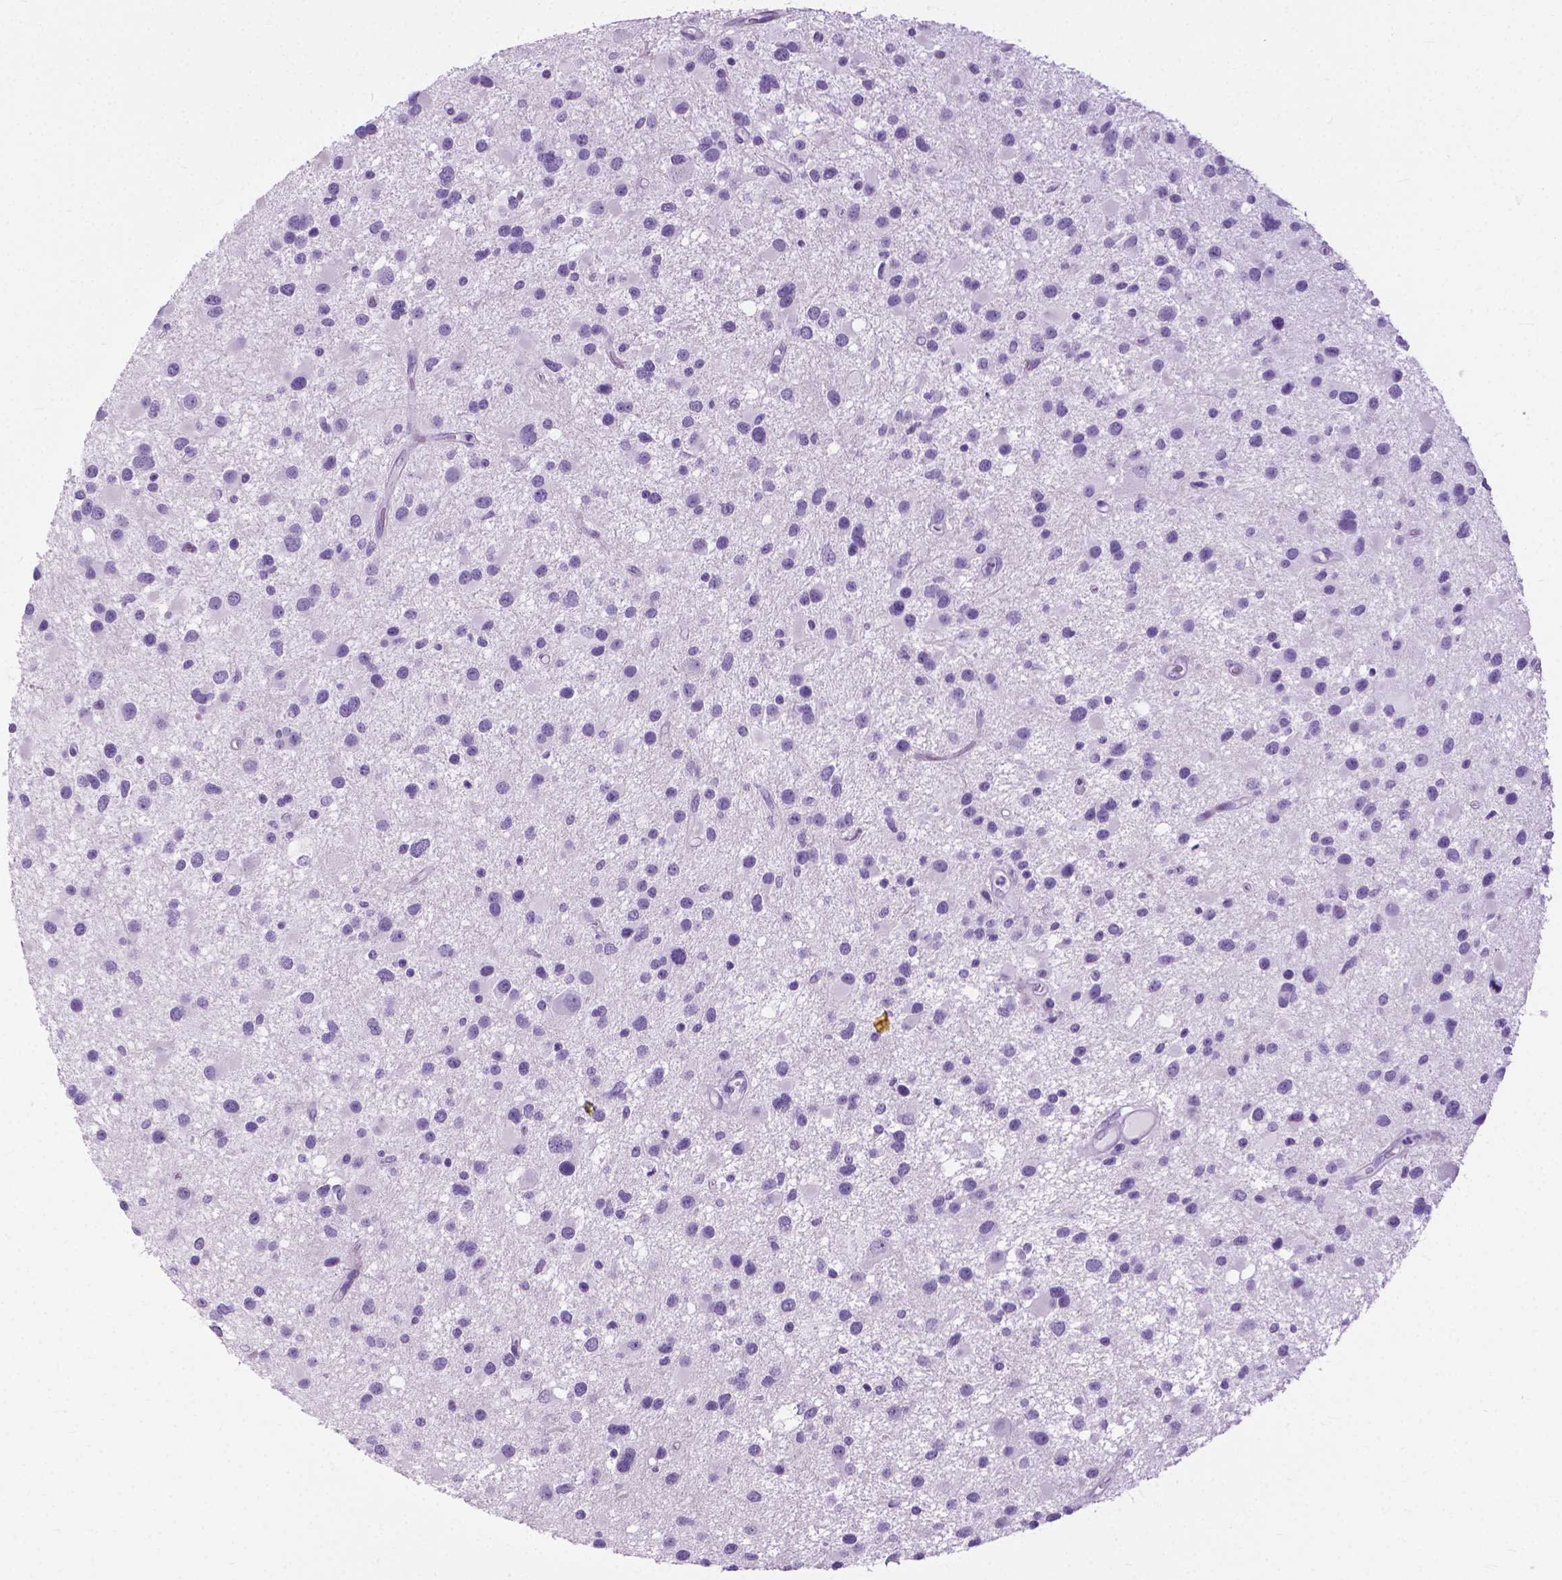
{"staining": {"intensity": "negative", "quantity": "none", "location": "none"}, "tissue": "glioma", "cell_type": "Tumor cells", "image_type": "cancer", "snomed": [{"axis": "morphology", "description": "Glioma, malignant, Low grade"}, {"axis": "topography", "description": "Brain"}], "caption": "High power microscopy photomicrograph of an immunohistochemistry micrograph of glioma, revealing no significant staining in tumor cells.", "gene": "HTR2B", "patient": {"sex": "female", "age": 32}}